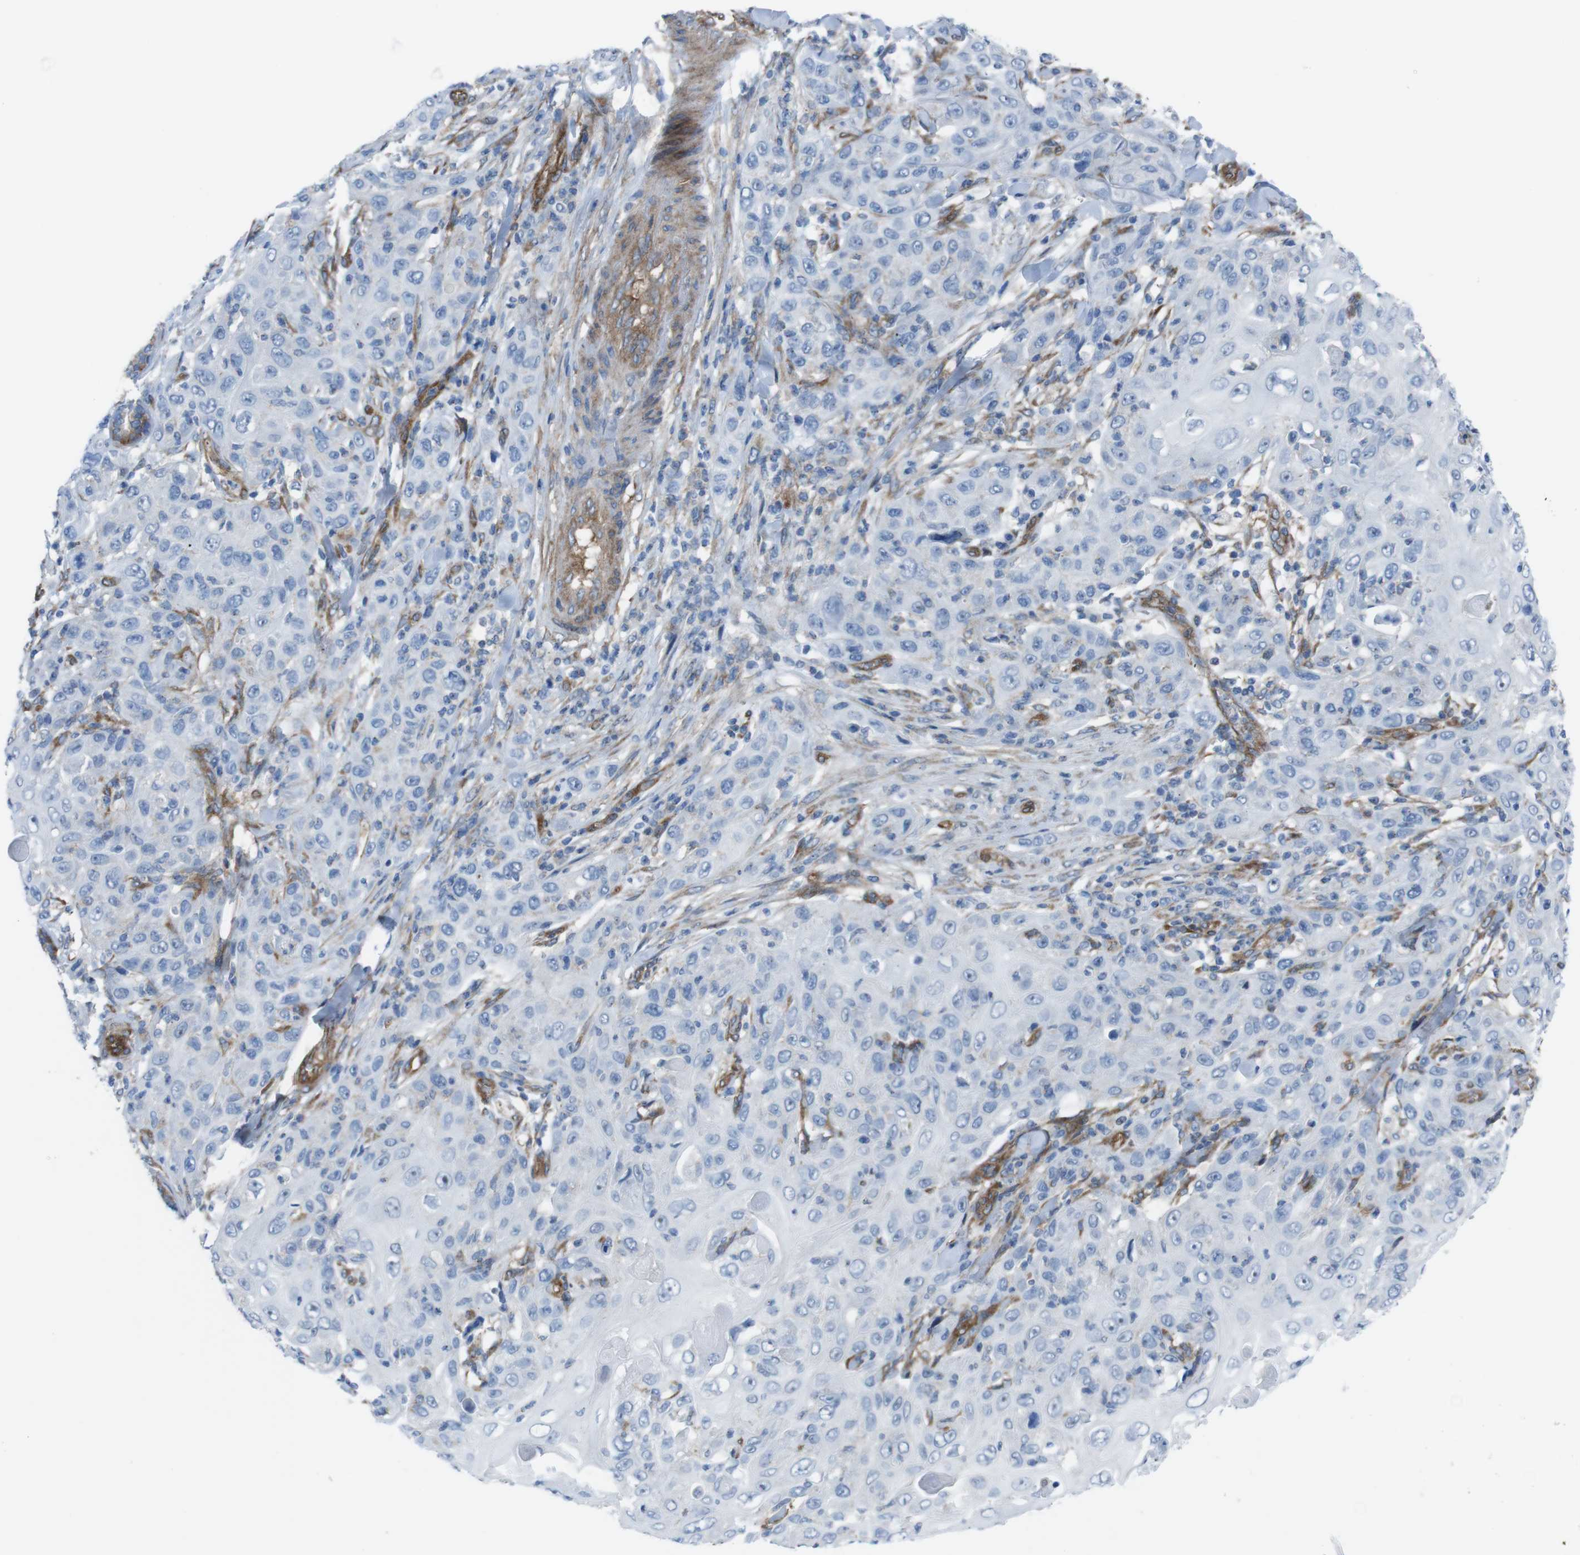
{"staining": {"intensity": "negative", "quantity": "none", "location": "none"}, "tissue": "skin cancer", "cell_type": "Tumor cells", "image_type": "cancer", "snomed": [{"axis": "morphology", "description": "Squamous cell carcinoma, NOS"}, {"axis": "topography", "description": "Skin"}], "caption": "Squamous cell carcinoma (skin) was stained to show a protein in brown. There is no significant positivity in tumor cells.", "gene": "DIAPH2", "patient": {"sex": "female", "age": 88}}